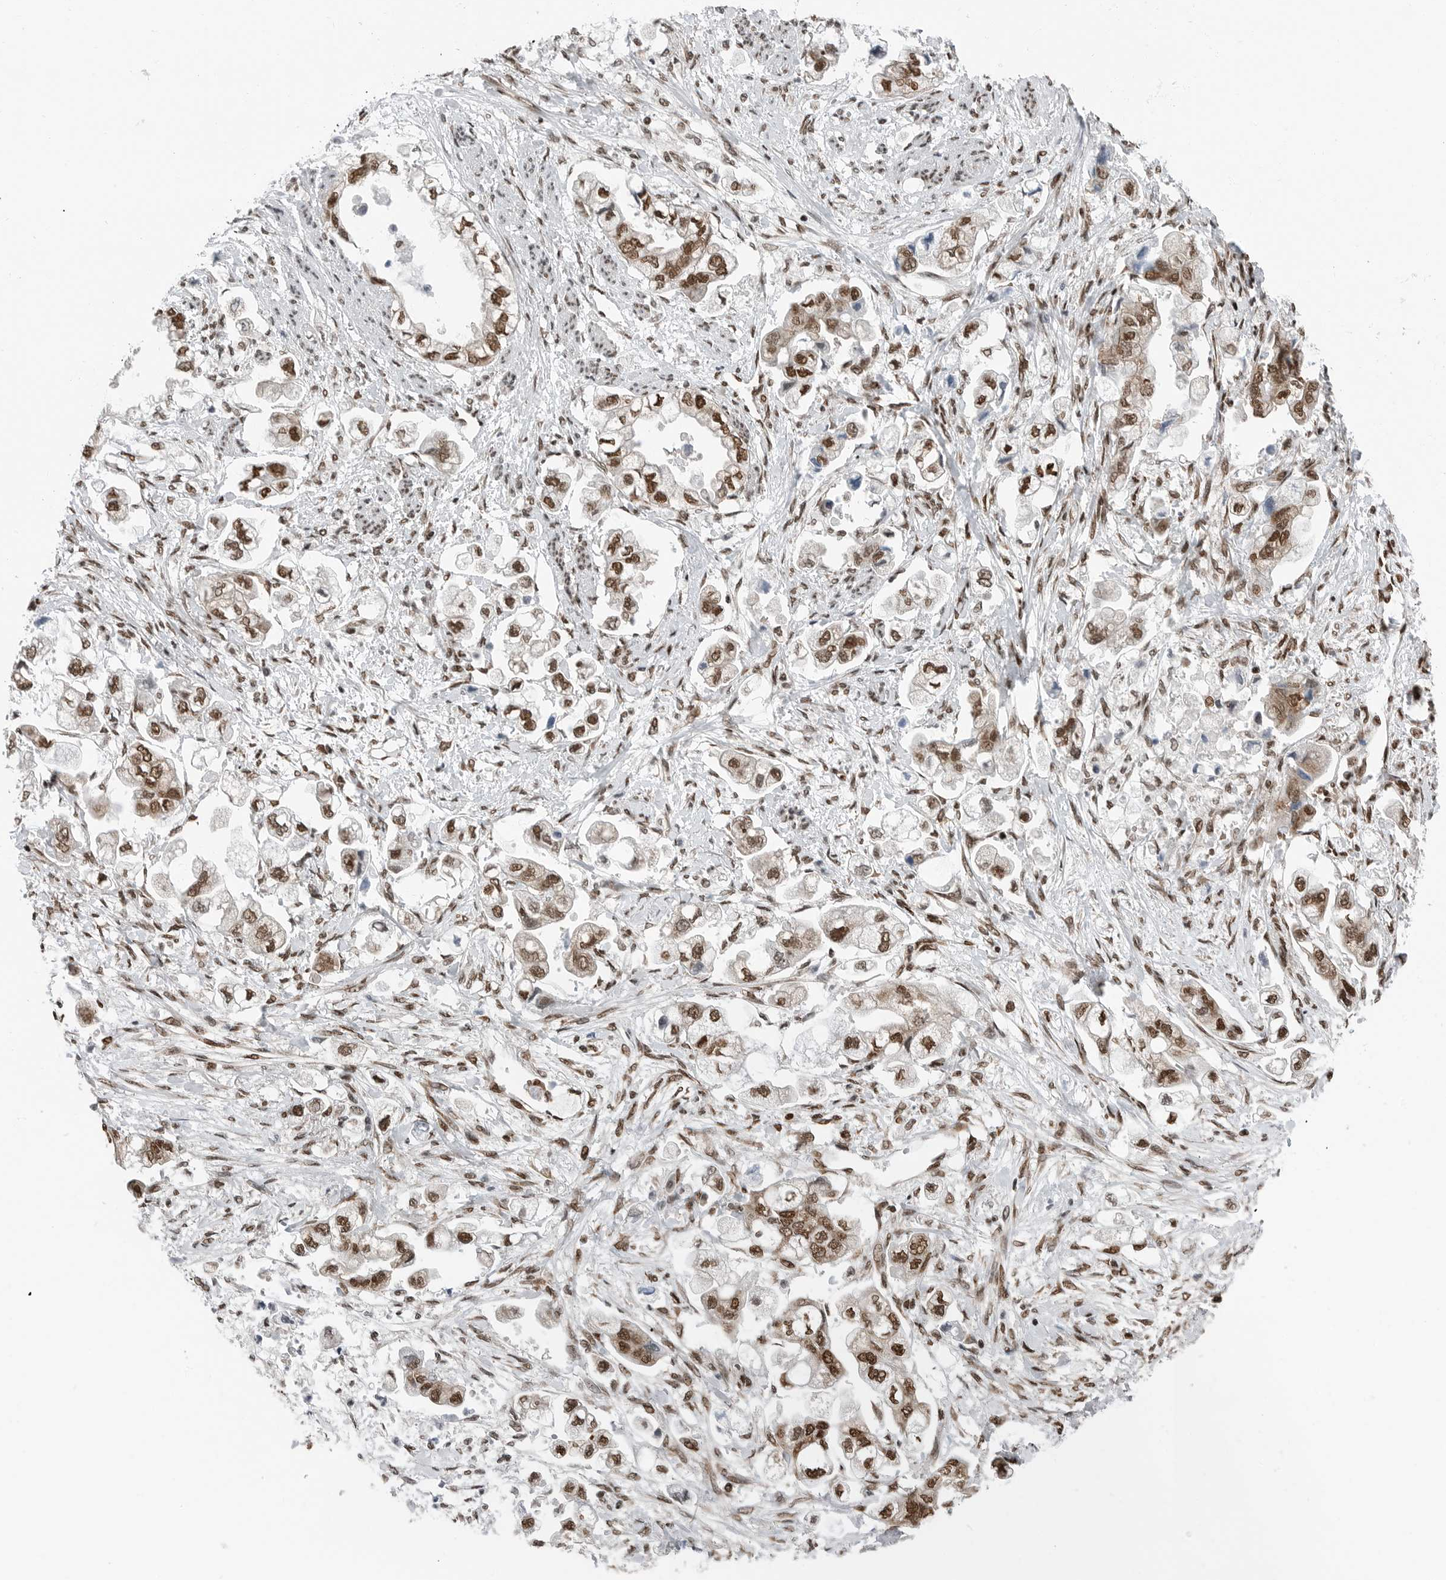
{"staining": {"intensity": "moderate", "quantity": ">75%", "location": "nuclear"}, "tissue": "stomach cancer", "cell_type": "Tumor cells", "image_type": "cancer", "snomed": [{"axis": "morphology", "description": "Adenocarcinoma, NOS"}, {"axis": "topography", "description": "Stomach"}], "caption": "Immunohistochemical staining of stomach adenocarcinoma demonstrates medium levels of moderate nuclear expression in about >75% of tumor cells.", "gene": "BLZF1", "patient": {"sex": "male", "age": 62}}